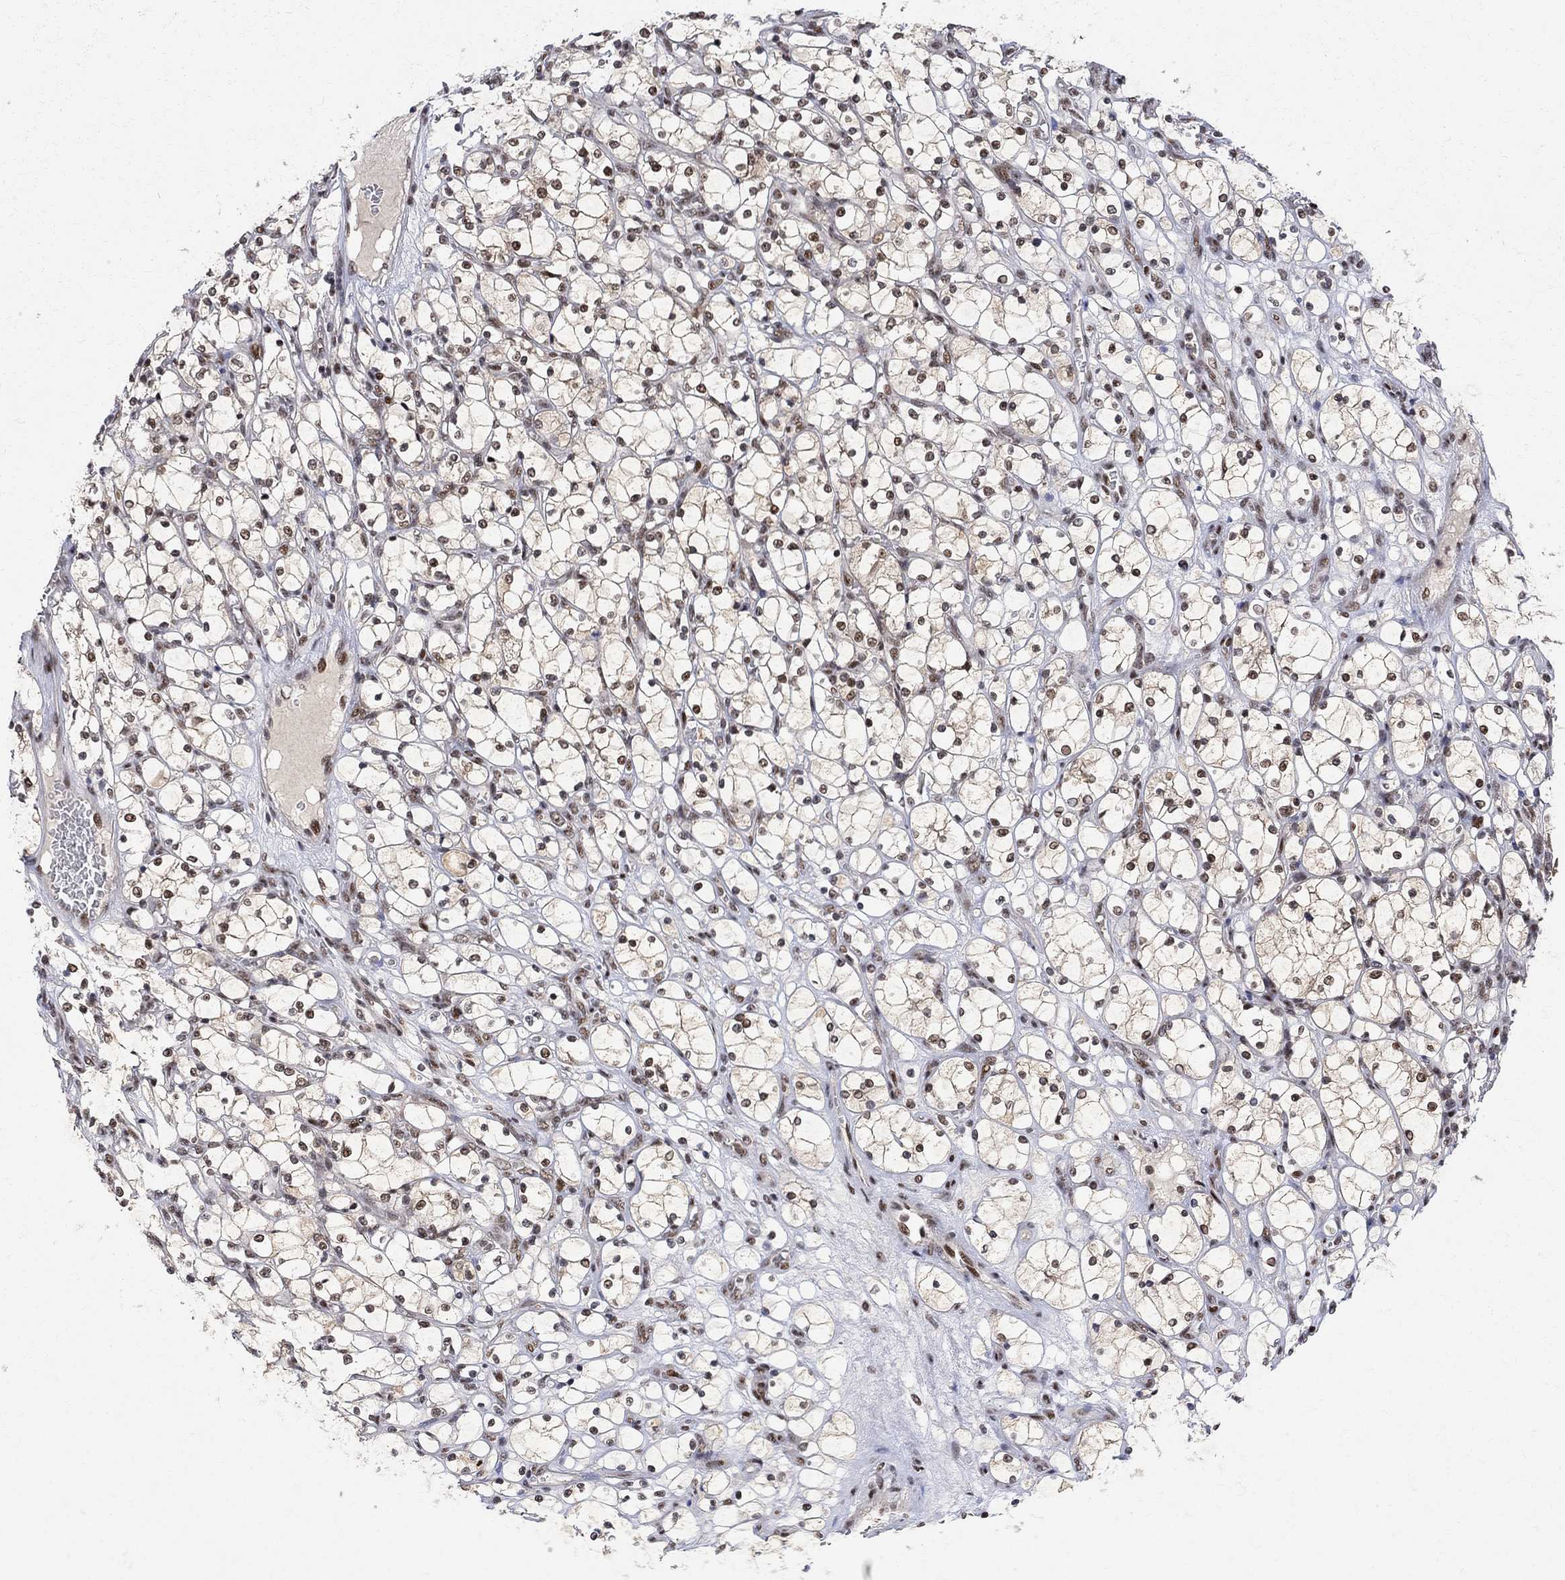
{"staining": {"intensity": "moderate", "quantity": ">75%", "location": "nuclear"}, "tissue": "renal cancer", "cell_type": "Tumor cells", "image_type": "cancer", "snomed": [{"axis": "morphology", "description": "Adenocarcinoma, NOS"}, {"axis": "topography", "description": "Kidney"}], "caption": "A brown stain highlights moderate nuclear staining of a protein in human renal adenocarcinoma tumor cells.", "gene": "E4F1", "patient": {"sex": "female", "age": 69}}